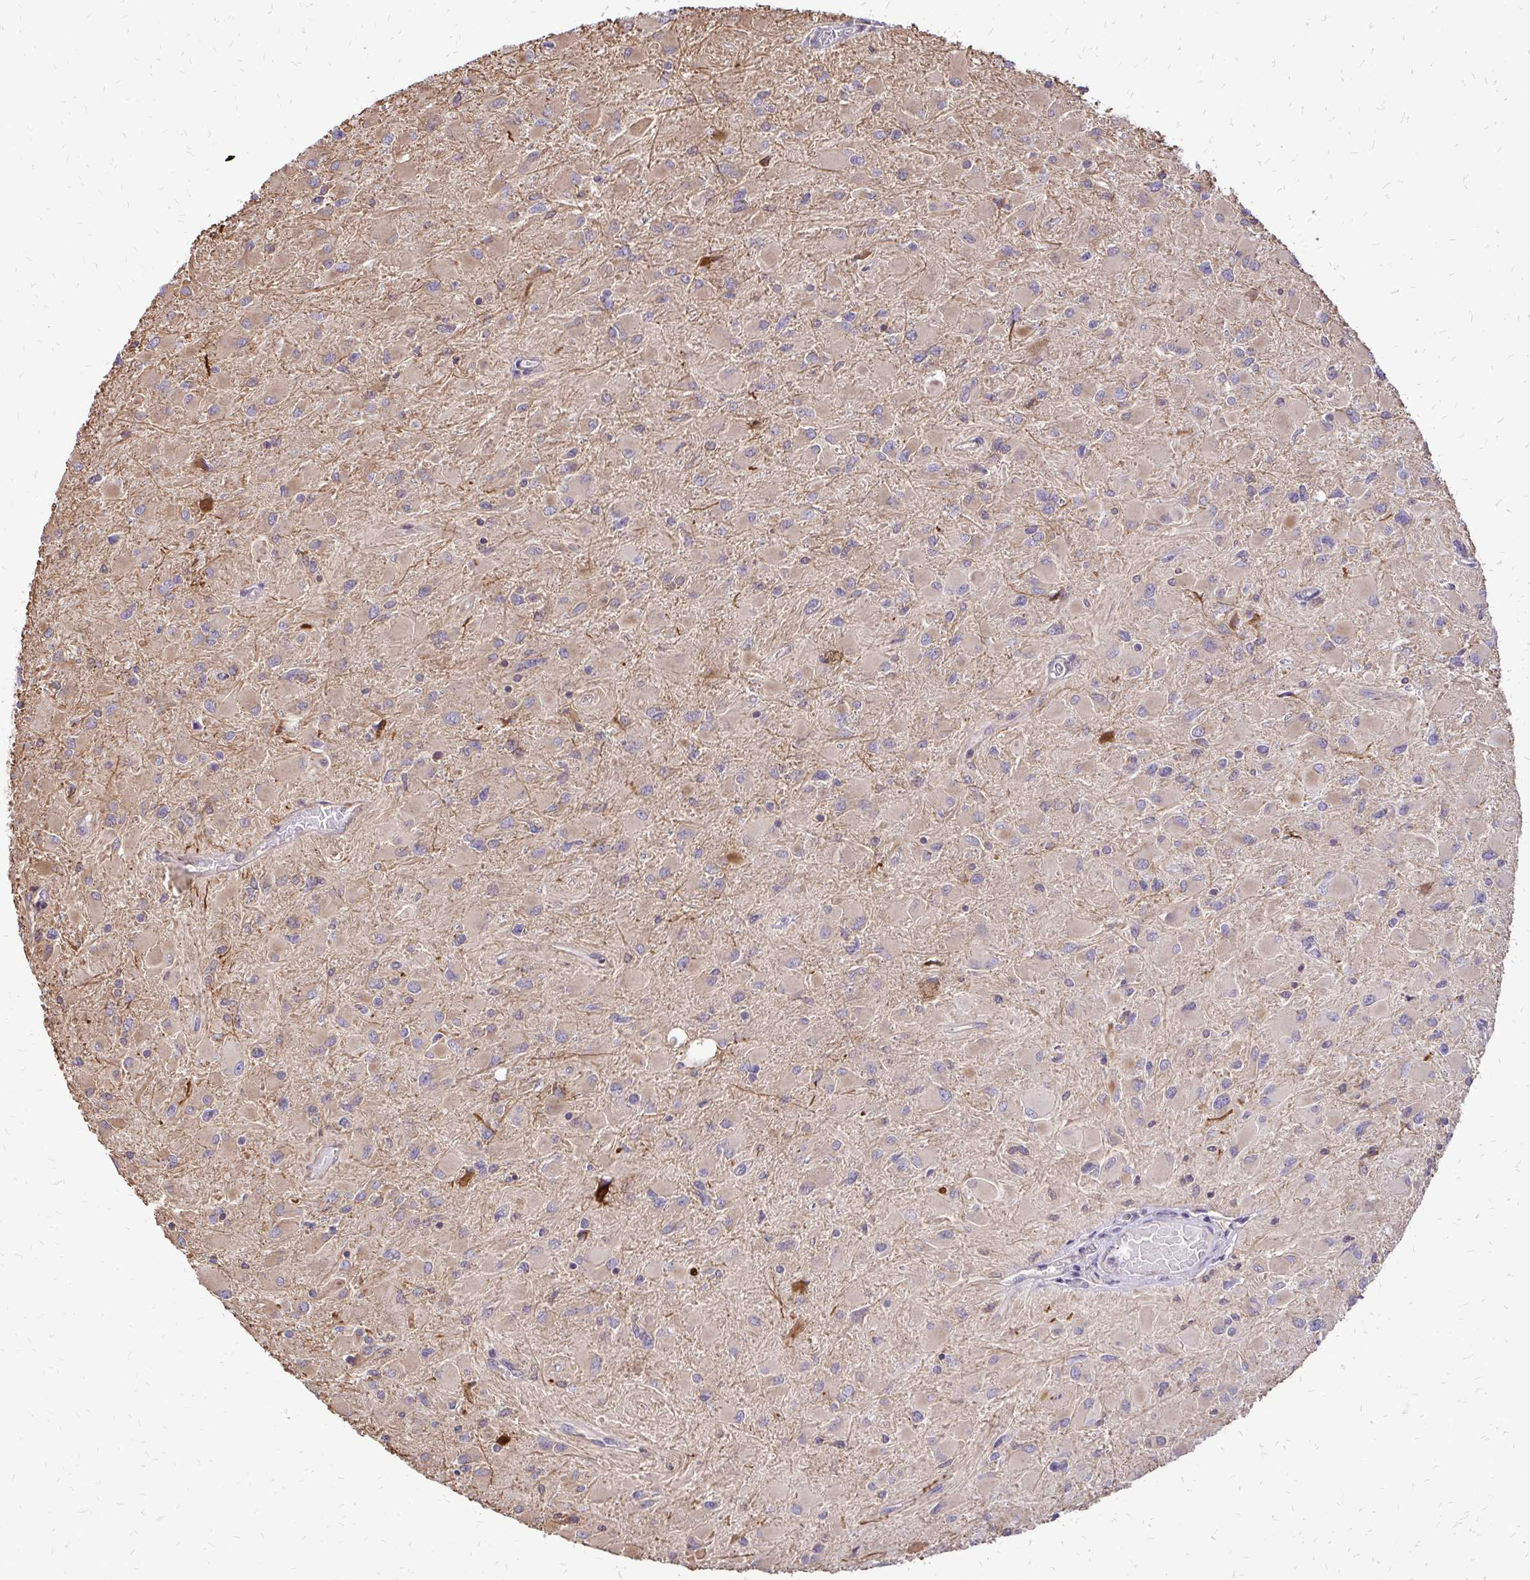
{"staining": {"intensity": "weak", "quantity": ">75%", "location": "cytoplasmic/membranous"}, "tissue": "glioma", "cell_type": "Tumor cells", "image_type": "cancer", "snomed": [{"axis": "morphology", "description": "Glioma, malignant, High grade"}, {"axis": "topography", "description": "Cerebral cortex"}], "caption": "Protein staining demonstrates weak cytoplasmic/membranous staining in about >75% of tumor cells in malignant glioma (high-grade).", "gene": "RPS3", "patient": {"sex": "female", "age": 36}}